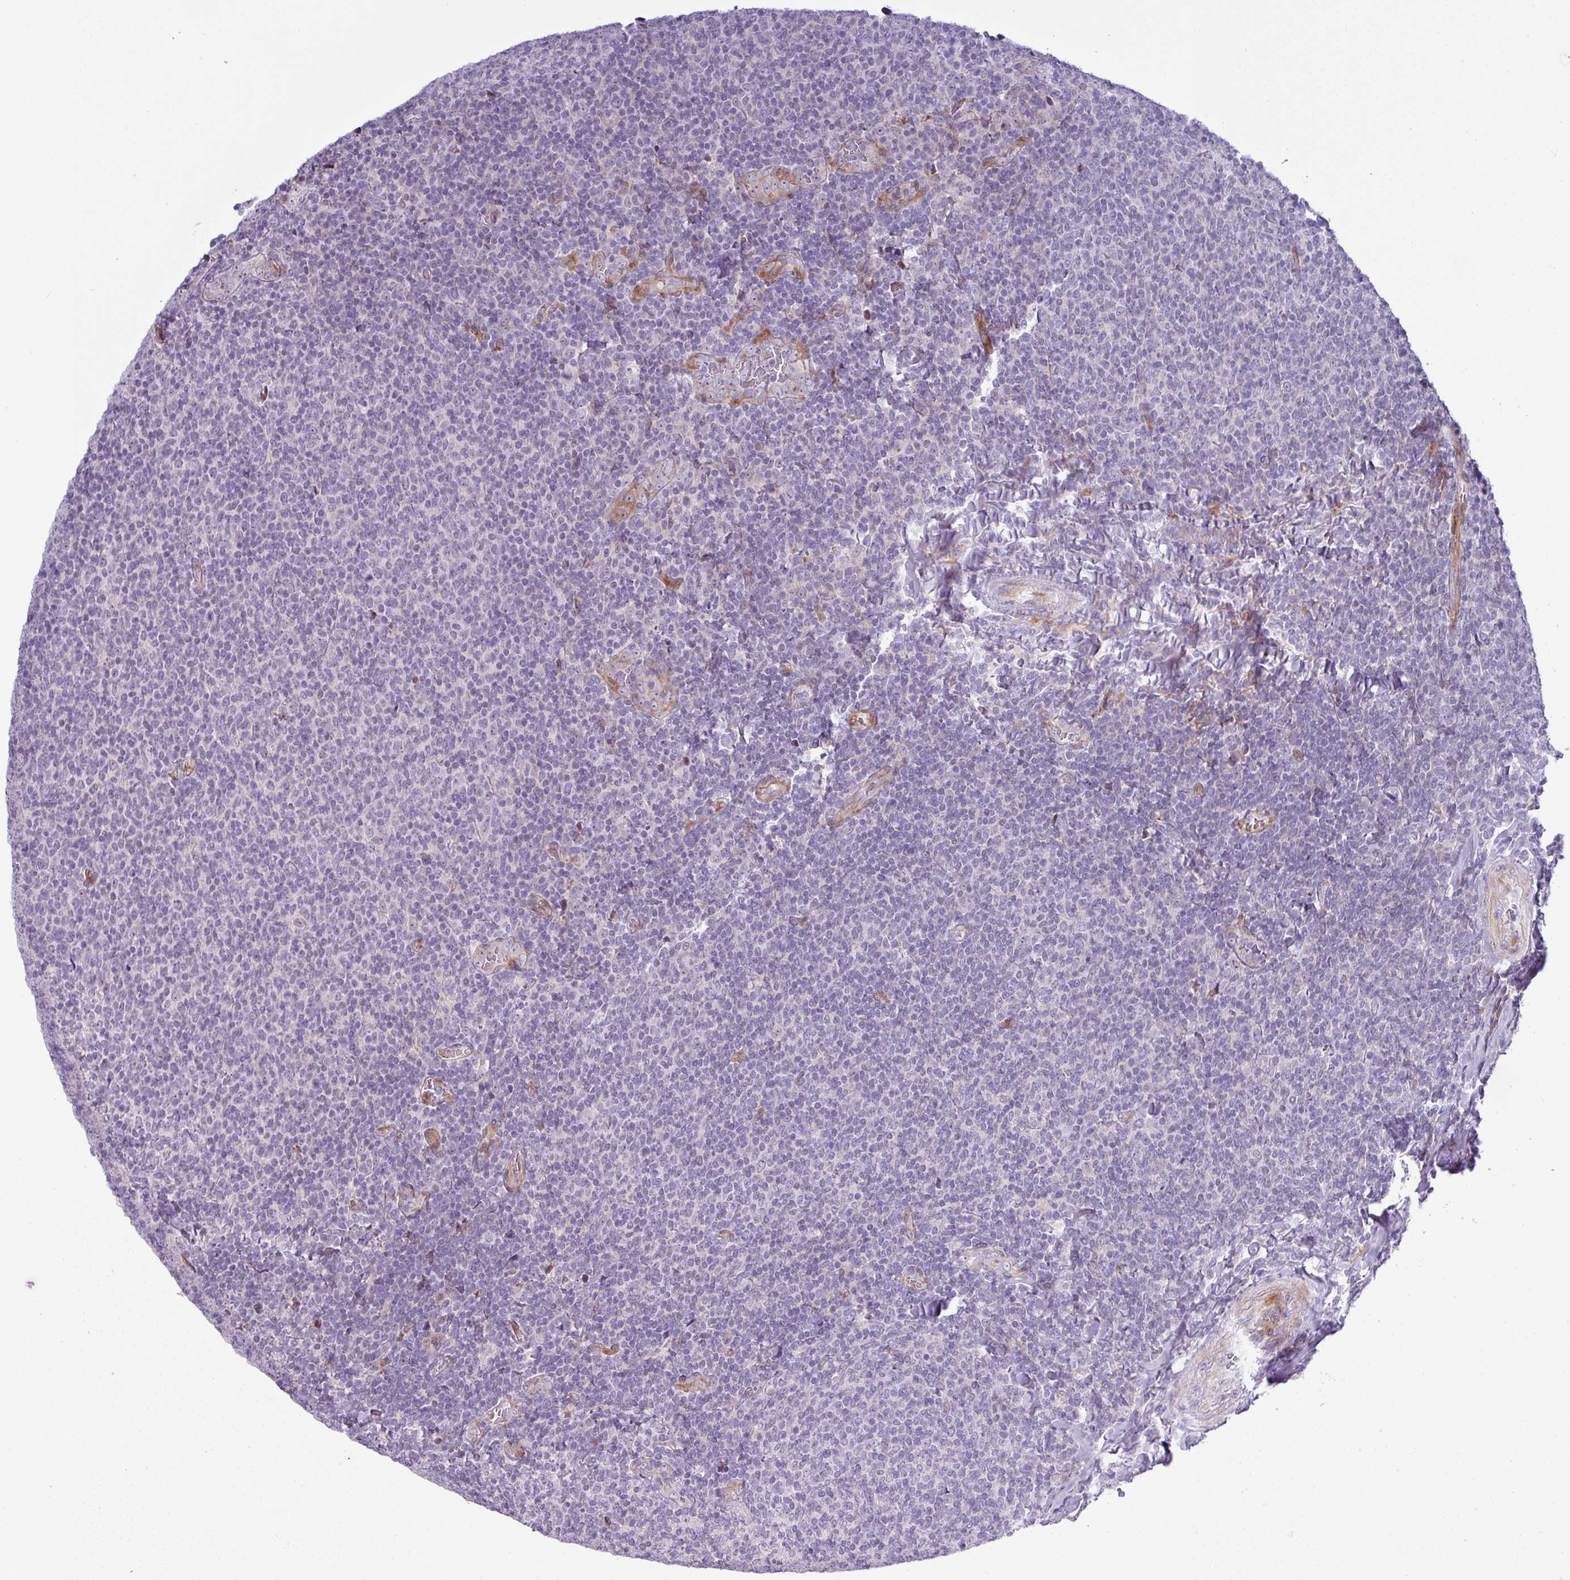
{"staining": {"intensity": "negative", "quantity": "none", "location": "none"}, "tissue": "lymphoma", "cell_type": "Tumor cells", "image_type": "cancer", "snomed": [{"axis": "morphology", "description": "Malignant lymphoma, non-Hodgkin's type, Low grade"}, {"axis": "topography", "description": "Lymph node"}], "caption": "Protein analysis of lymphoma exhibits no significant positivity in tumor cells. (DAB (3,3'-diaminobenzidine) immunohistochemistry (IHC), high magnification).", "gene": "ATP6V1F", "patient": {"sex": "male", "age": 52}}